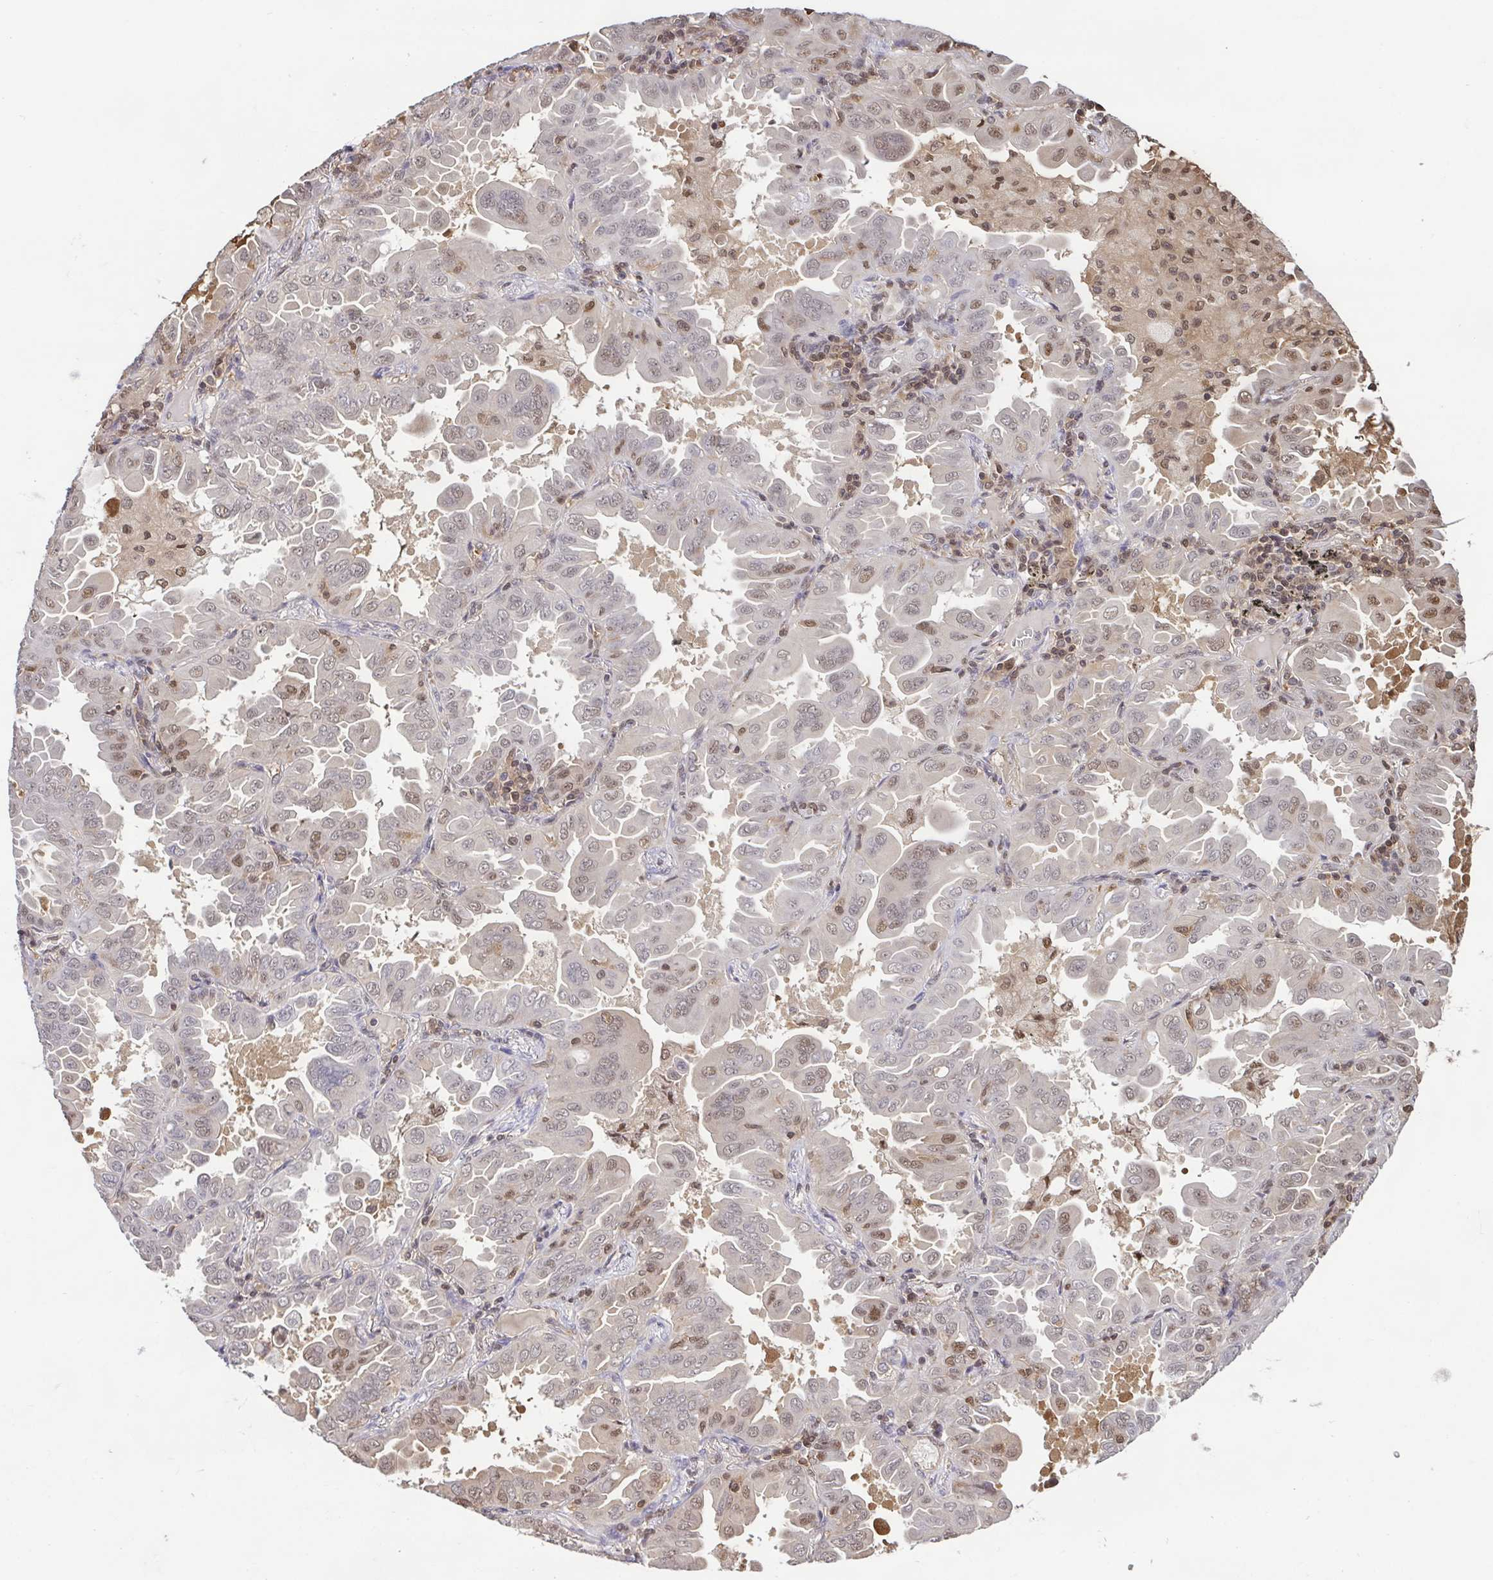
{"staining": {"intensity": "moderate", "quantity": "25%-75%", "location": "nuclear"}, "tissue": "lung cancer", "cell_type": "Tumor cells", "image_type": "cancer", "snomed": [{"axis": "morphology", "description": "Adenocarcinoma, NOS"}, {"axis": "topography", "description": "Lung"}], "caption": "Protein expression analysis of lung cancer demonstrates moderate nuclear positivity in about 25%-75% of tumor cells.", "gene": "PSMB9", "patient": {"sex": "male", "age": 64}}